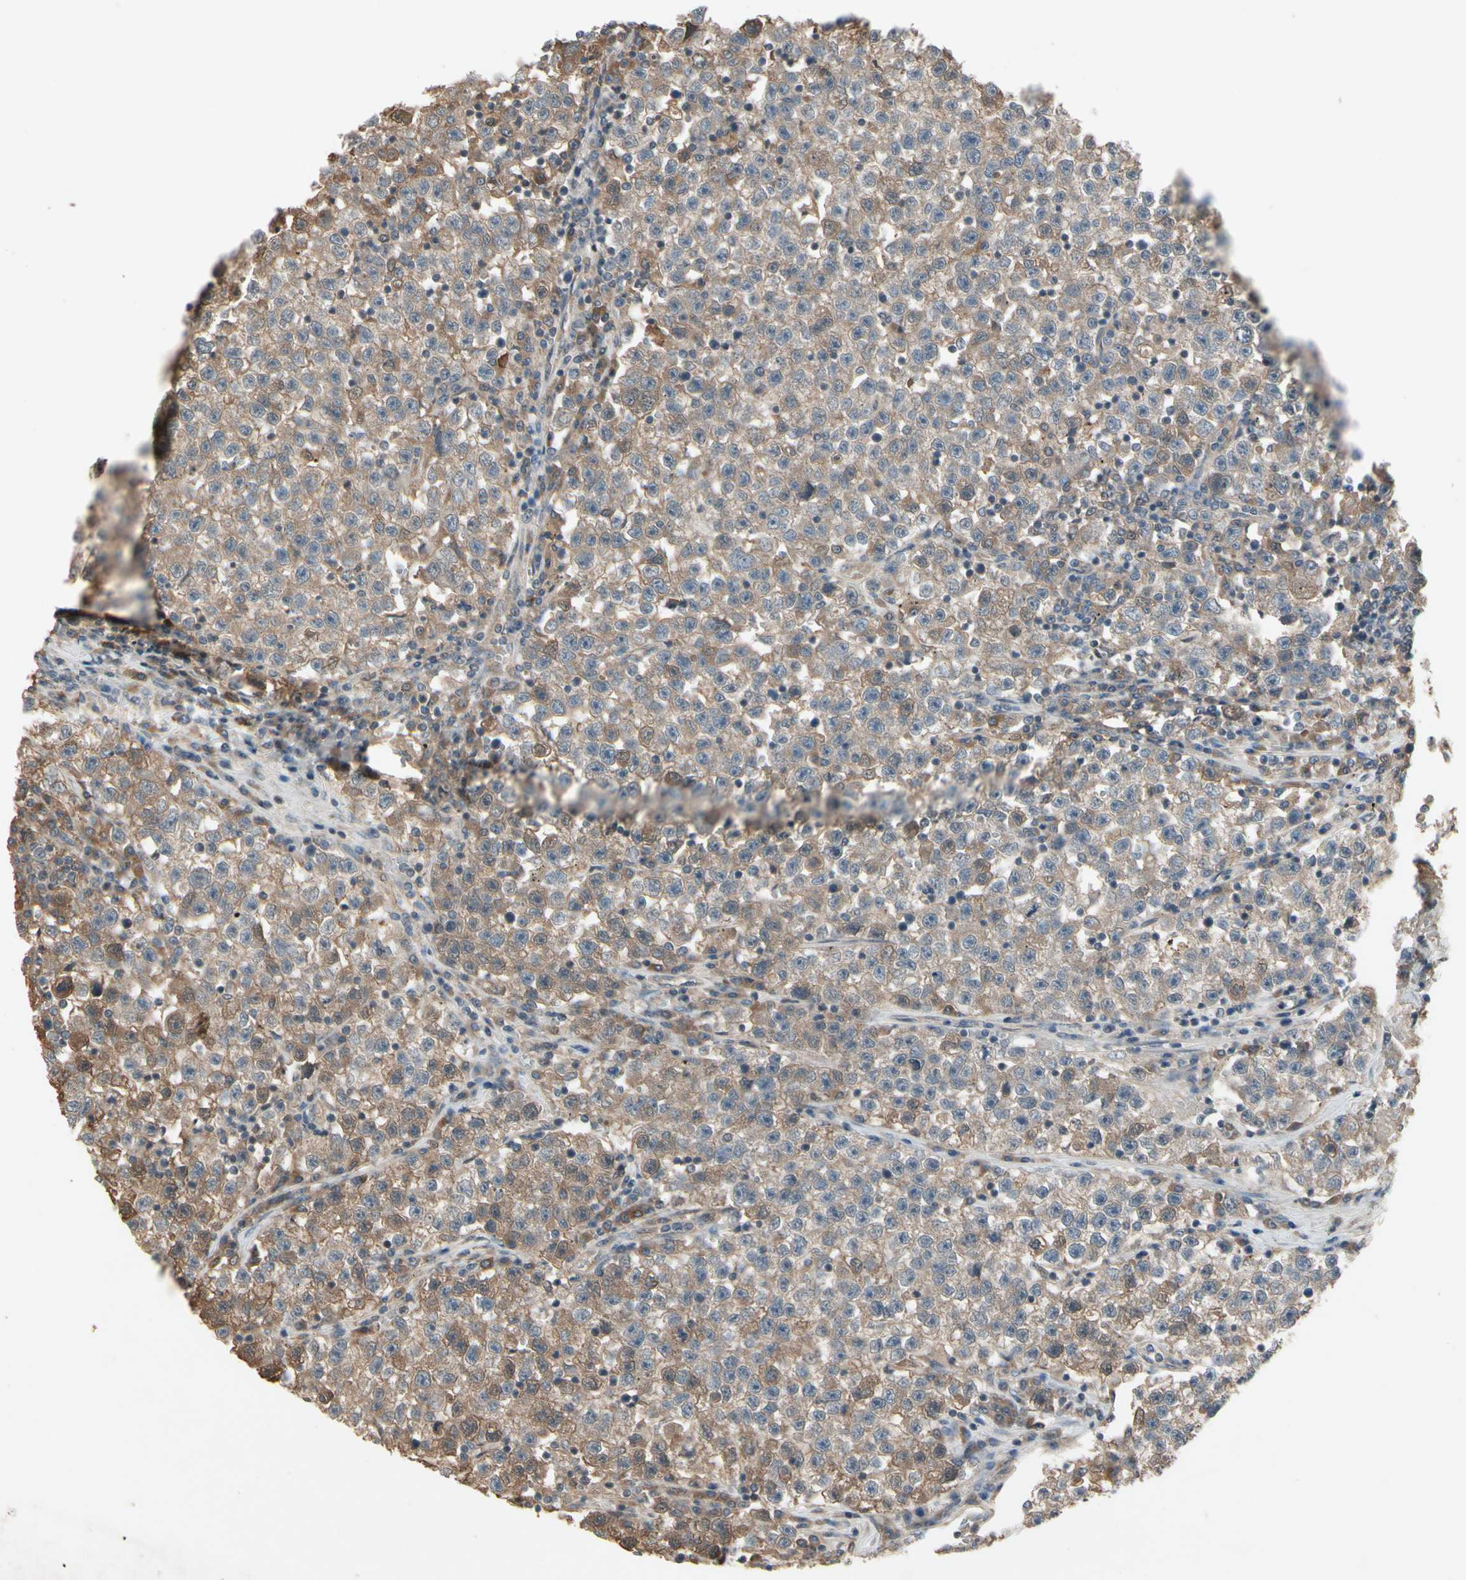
{"staining": {"intensity": "moderate", "quantity": ">75%", "location": "cytoplasmic/membranous"}, "tissue": "testis cancer", "cell_type": "Tumor cells", "image_type": "cancer", "snomed": [{"axis": "morphology", "description": "Seminoma, NOS"}, {"axis": "topography", "description": "Testis"}], "caption": "Testis seminoma stained with immunohistochemistry demonstrates moderate cytoplasmic/membranous positivity in about >75% of tumor cells.", "gene": "NSF", "patient": {"sex": "male", "age": 22}}